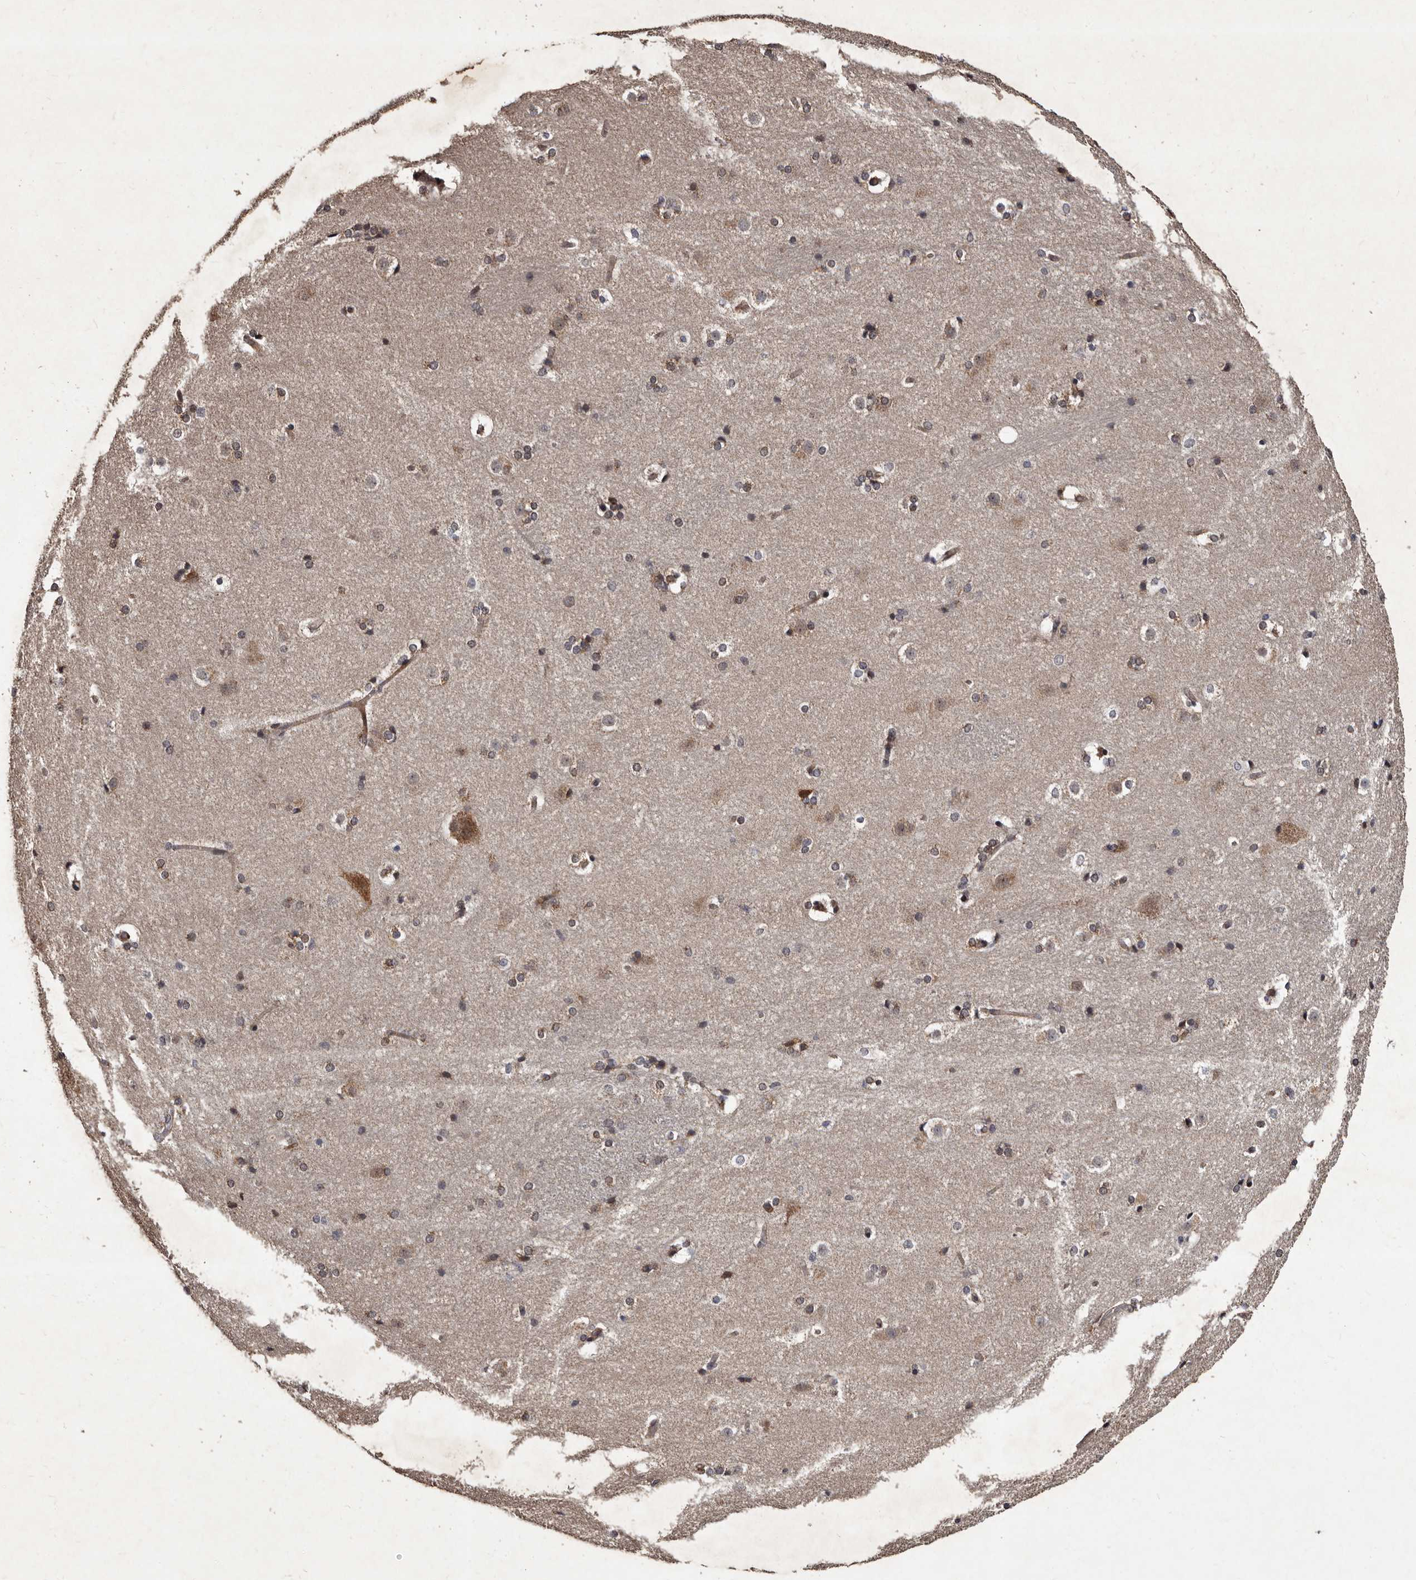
{"staining": {"intensity": "weak", "quantity": "25%-75%", "location": "cytoplasmic/membranous,nuclear"}, "tissue": "caudate", "cell_type": "Glial cells", "image_type": "normal", "snomed": [{"axis": "morphology", "description": "Normal tissue, NOS"}, {"axis": "topography", "description": "Lateral ventricle wall"}], "caption": "Immunohistochemical staining of normal human caudate displays low levels of weak cytoplasmic/membranous,nuclear staining in about 25%-75% of glial cells.", "gene": "MKRN3", "patient": {"sex": "female", "age": 19}}